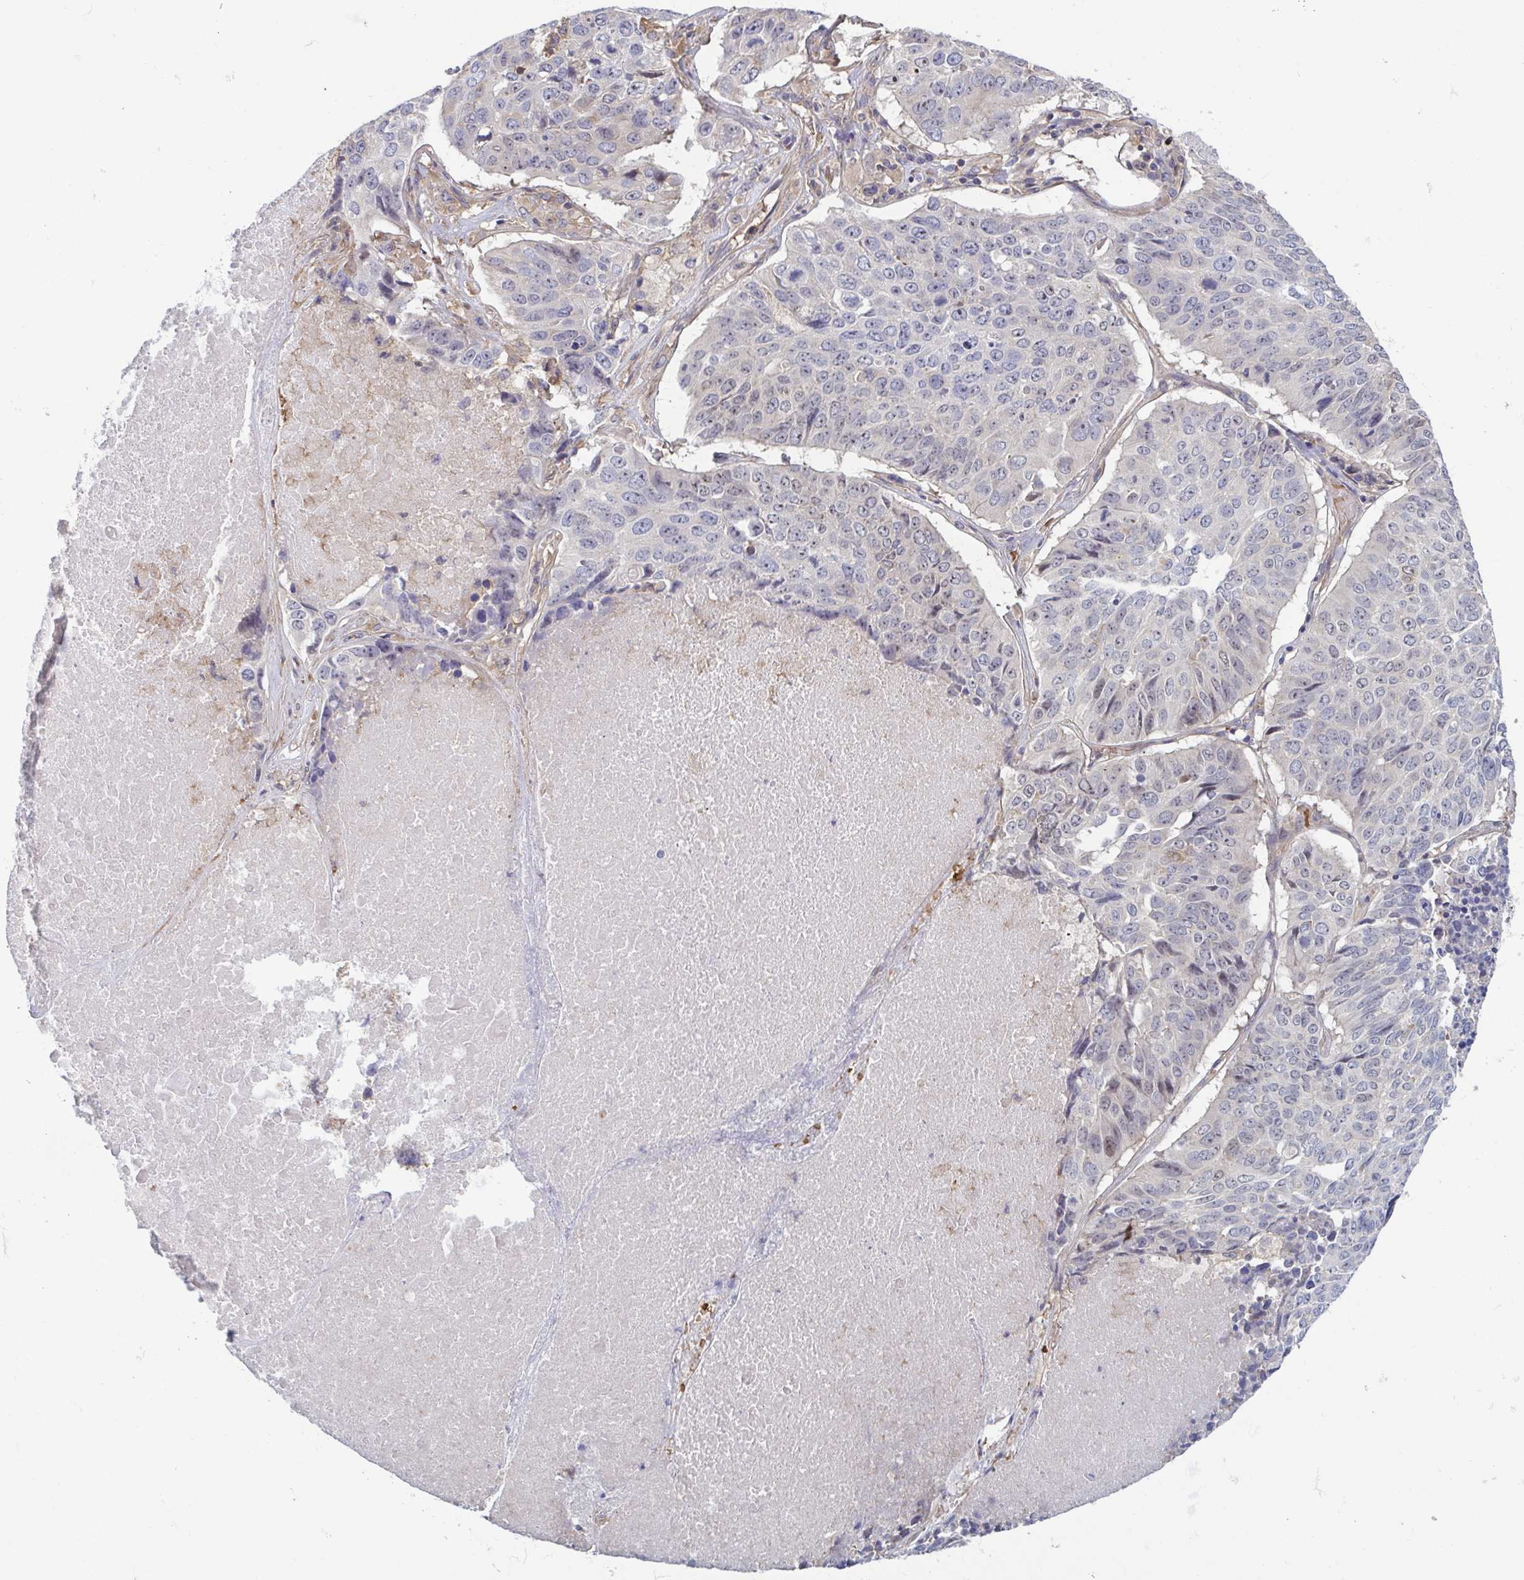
{"staining": {"intensity": "negative", "quantity": "none", "location": "none"}, "tissue": "lung cancer", "cell_type": "Tumor cells", "image_type": "cancer", "snomed": [{"axis": "morphology", "description": "Normal tissue, NOS"}, {"axis": "morphology", "description": "Squamous cell carcinoma, NOS"}, {"axis": "topography", "description": "Bronchus"}, {"axis": "topography", "description": "Lung"}], "caption": "An immunohistochemistry (IHC) micrograph of squamous cell carcinoma (lung) is shown. There is no staining in tumor cells of squamous cell carcinoma (lung).", "gene": "LRRC38", "patient": {"sex": "male", "age": 64}}